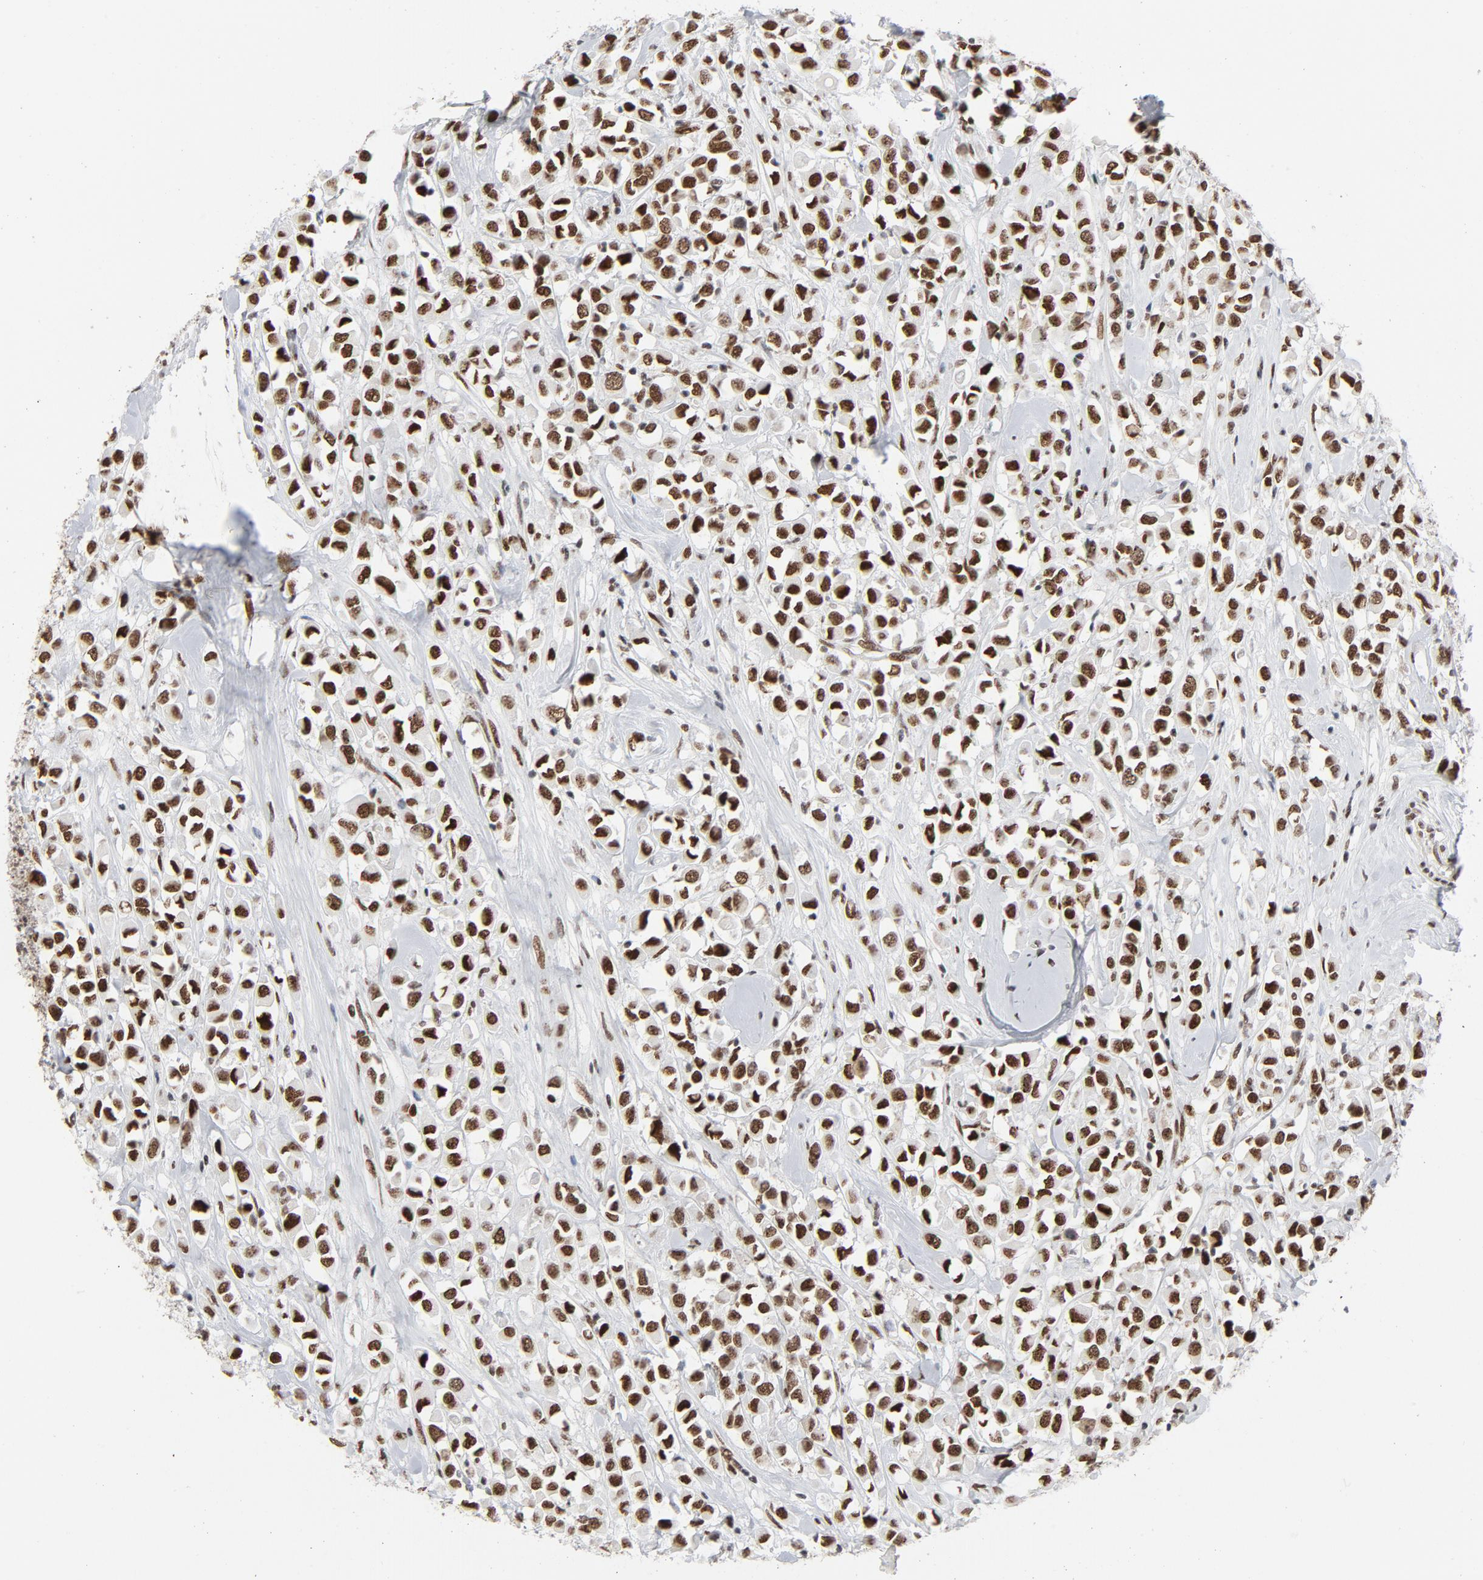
{"staining": {"intensity": "strong", "quantity": ">75%", "location": "nuclear"}, "tissue": "breast cancer", "cell_type": "Tumor cells", "image_type": "cancer", "snomed": [{"axis": "morphology", "description": "Duct carcinoma"}, {"axis": "topography", "description": "Breast"}], "caption": "This is an image of immunohistochemistry staining of breast cancer, which shows strong positivity in the nuclear of tumor cells.", "gene": "HSF1", "patient": {"sex": "female", "age": 61}}